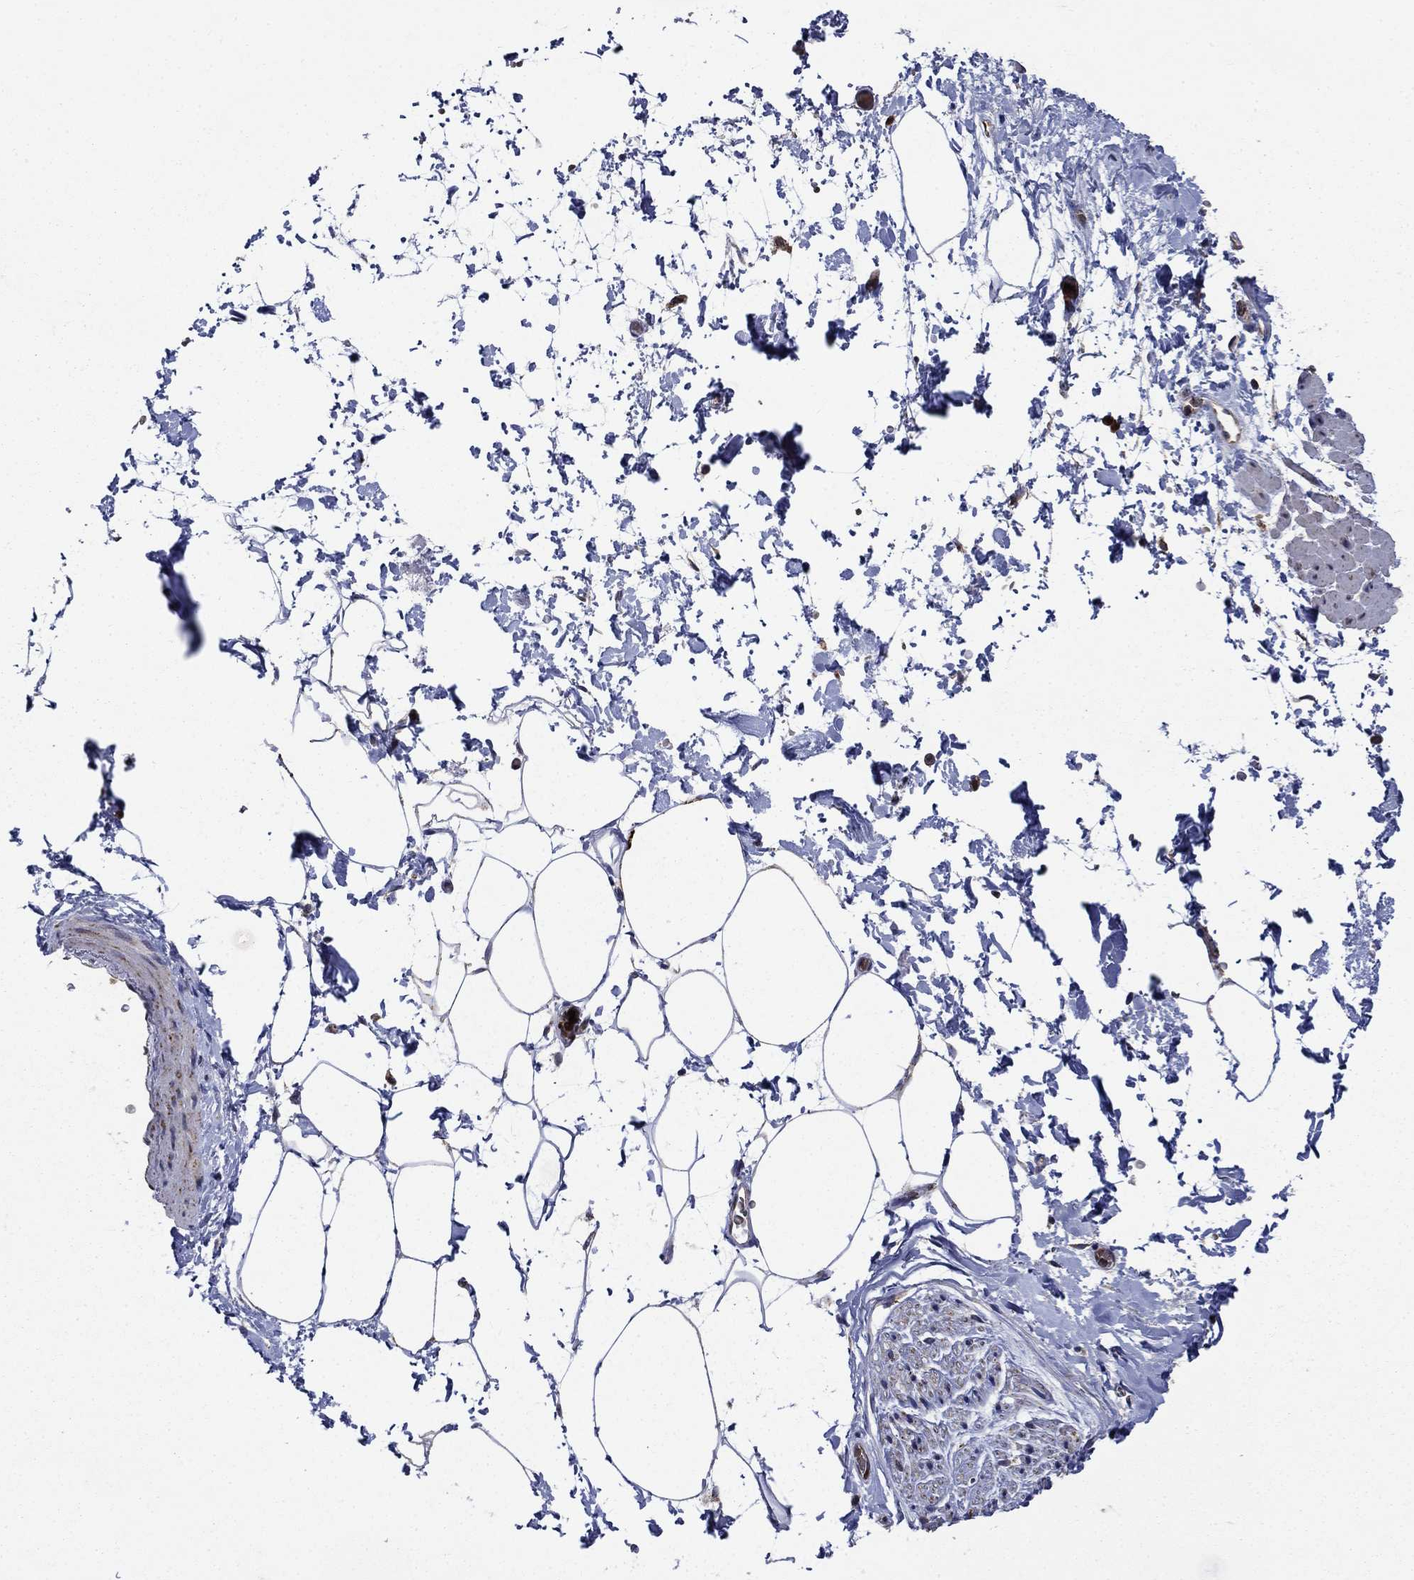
{"staining": {"intensity": "negative", "quantity": "none", "location": "none"}, "tissue": "adipose tissue", "cell_type": "Adipocytes", "image_type": "normal", "snomed": [{"axis": "morphology", "description": "Normal tissue, NOS"}, {"axis": "topography", "description": "Soft tissue"}, {"axis": "topography", "description": "Adipose tissue"}, {"axis": "topography", "description": "Vascular tissue"}, {"axis": "topography", "description": "Peripheral nerve tissue"}], "caption": "Immunohistochemistry image of benign human adipose tissue stained for a protein (brown), which shows no staining in adipocytes.", "gene": "RNF19B", "patient": {"sex": "male", "age": 68}}